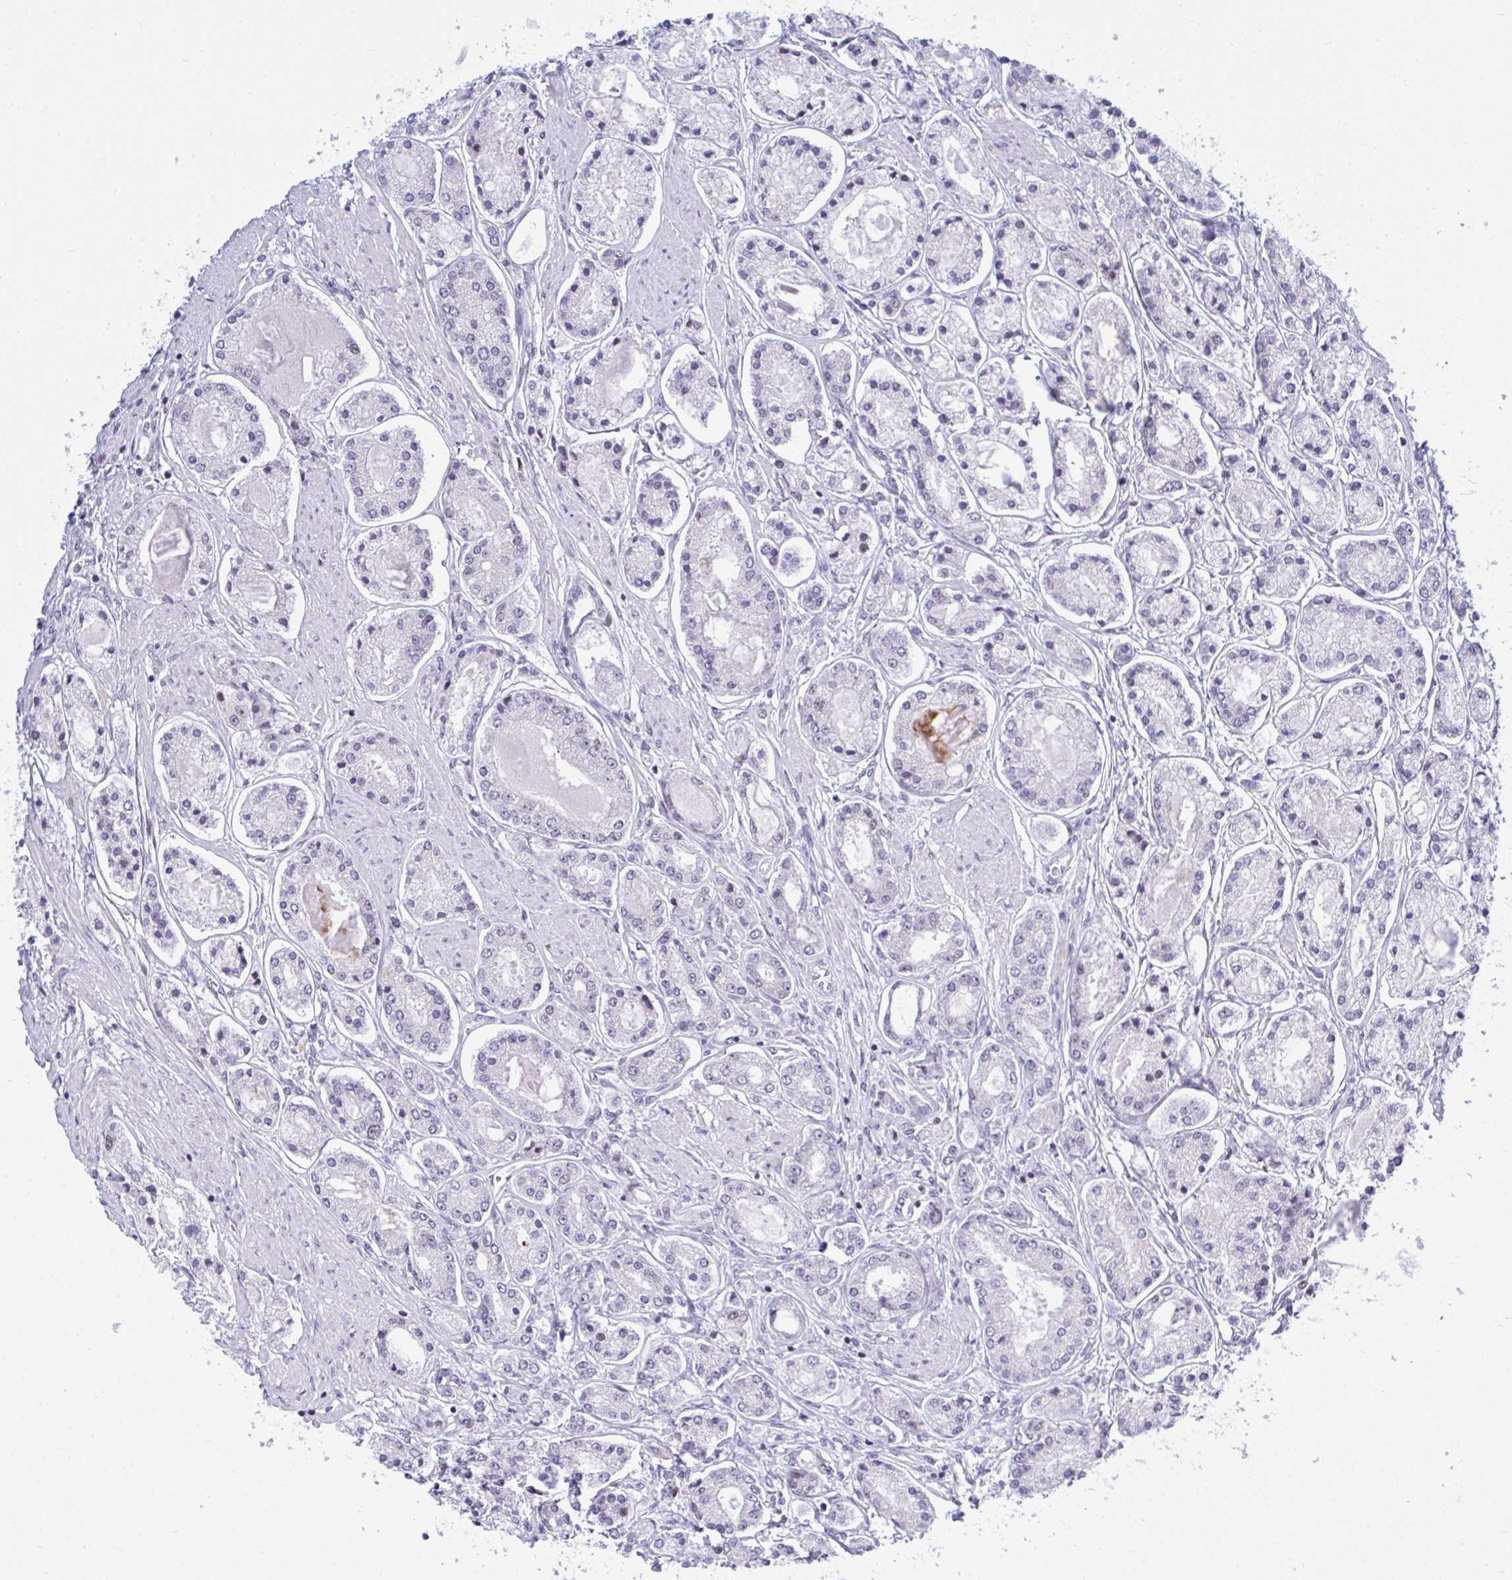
{"staining": {"intensity": "negative", "quantity": "none", "location": "none"}, "tissue": "prostate cancer", "cell_type": "Tumor cells", "image_type": "cancer", "snomed": [{"axis": "morphology", "description": "Adenocarcinoma, High grade"}, {"axis": "topography", "description": "Prostate"}], "caption": "Tumor cells are negative for brown protein staining in prostate cancer.", "gene": "C1QL2", "patient": {"sex": "male", "age": 66}}